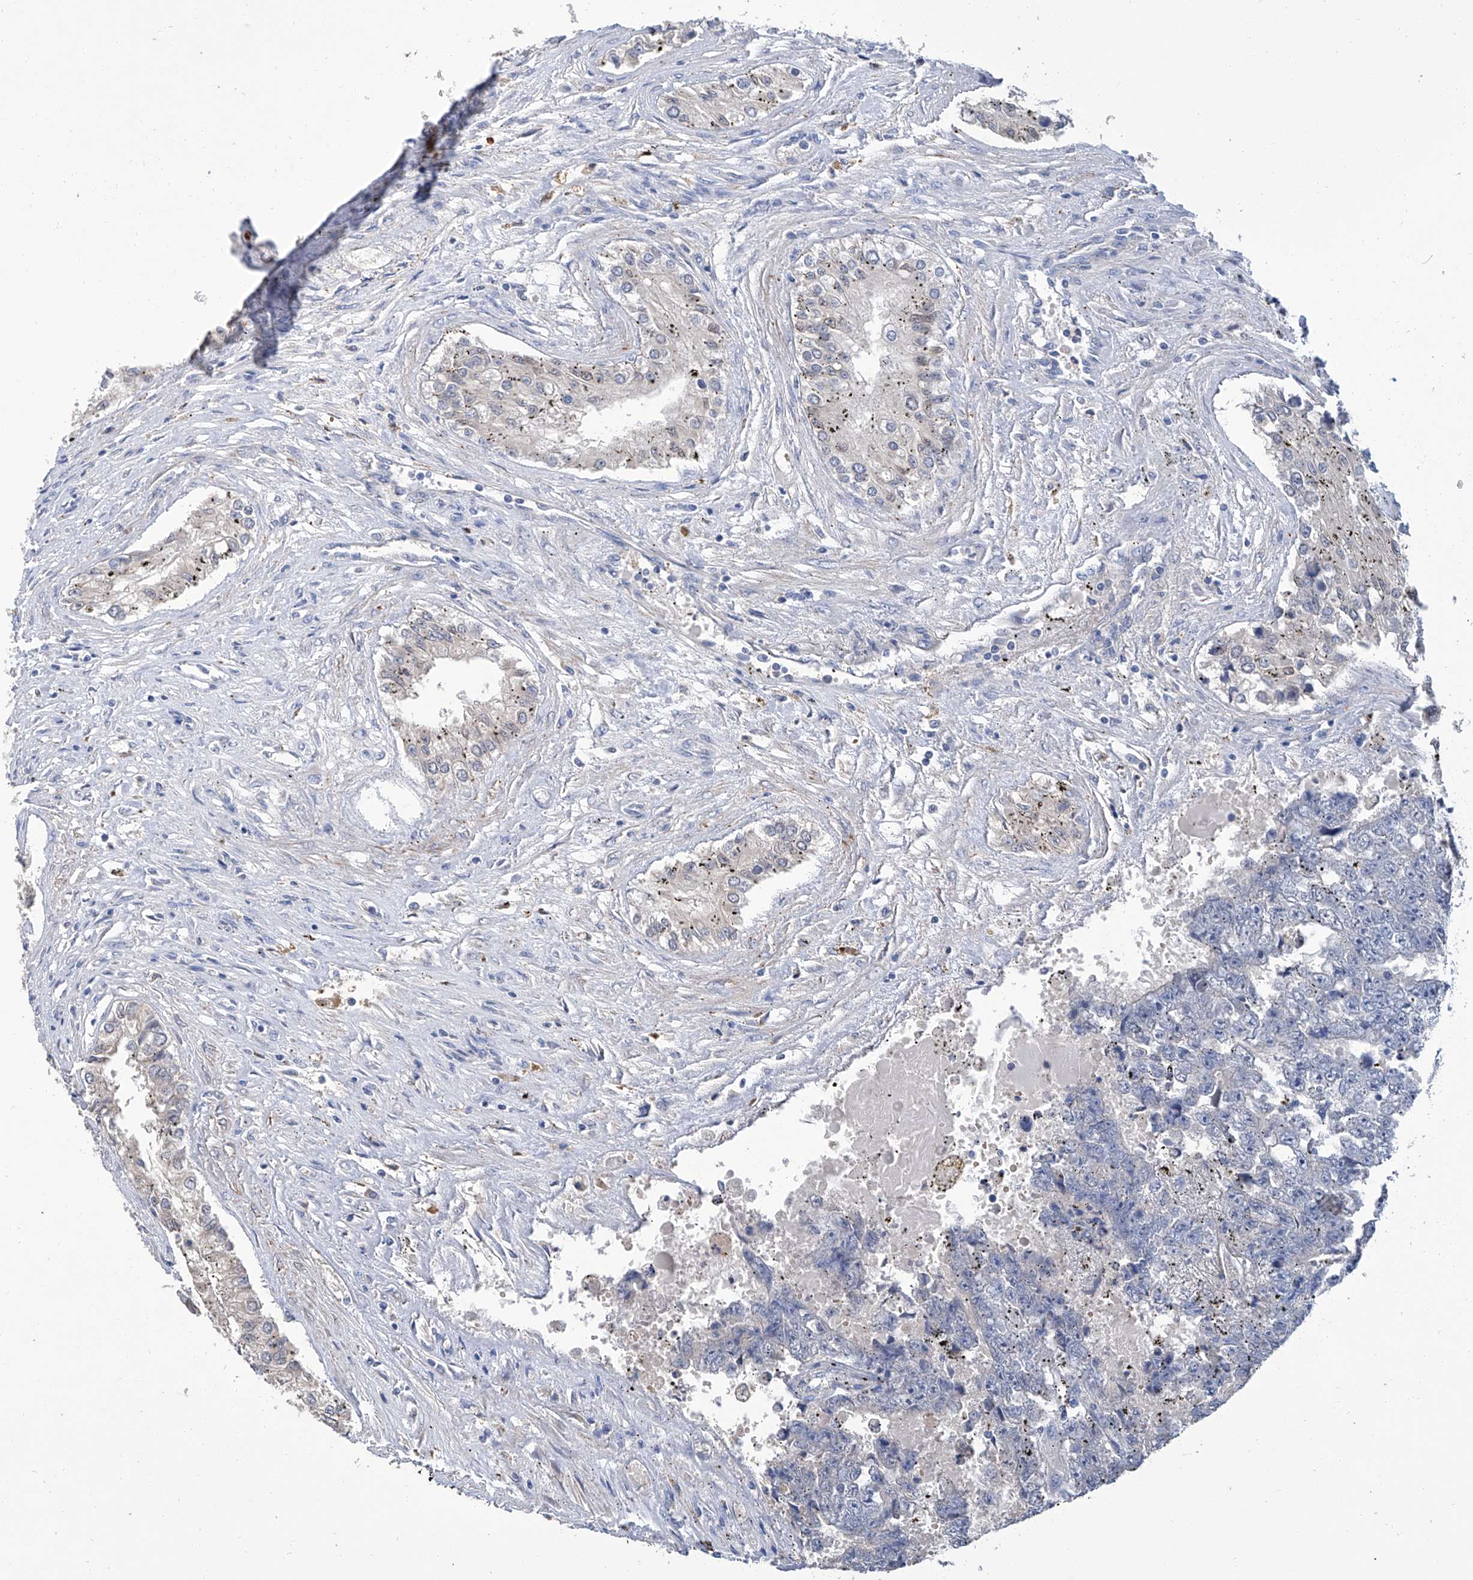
{"staining": {"intensity": "negative", "quantity": "none", "location": "none"}, "tissue": "testis cancer", "cell_type": "Tumor cells", "image_type": "cancer", "snomed": [{"axis": "morphology", "description": "Carcinoma, Embryonal, NOS"}, {"axis": "topography", "description": "Testis"}], "caption": "Histopathology image shows no significant protein positivity in tumor cells of testis embryonal carcinoma.", "gene": "GPT", "patient": {"sex": "male", "age": 25}}